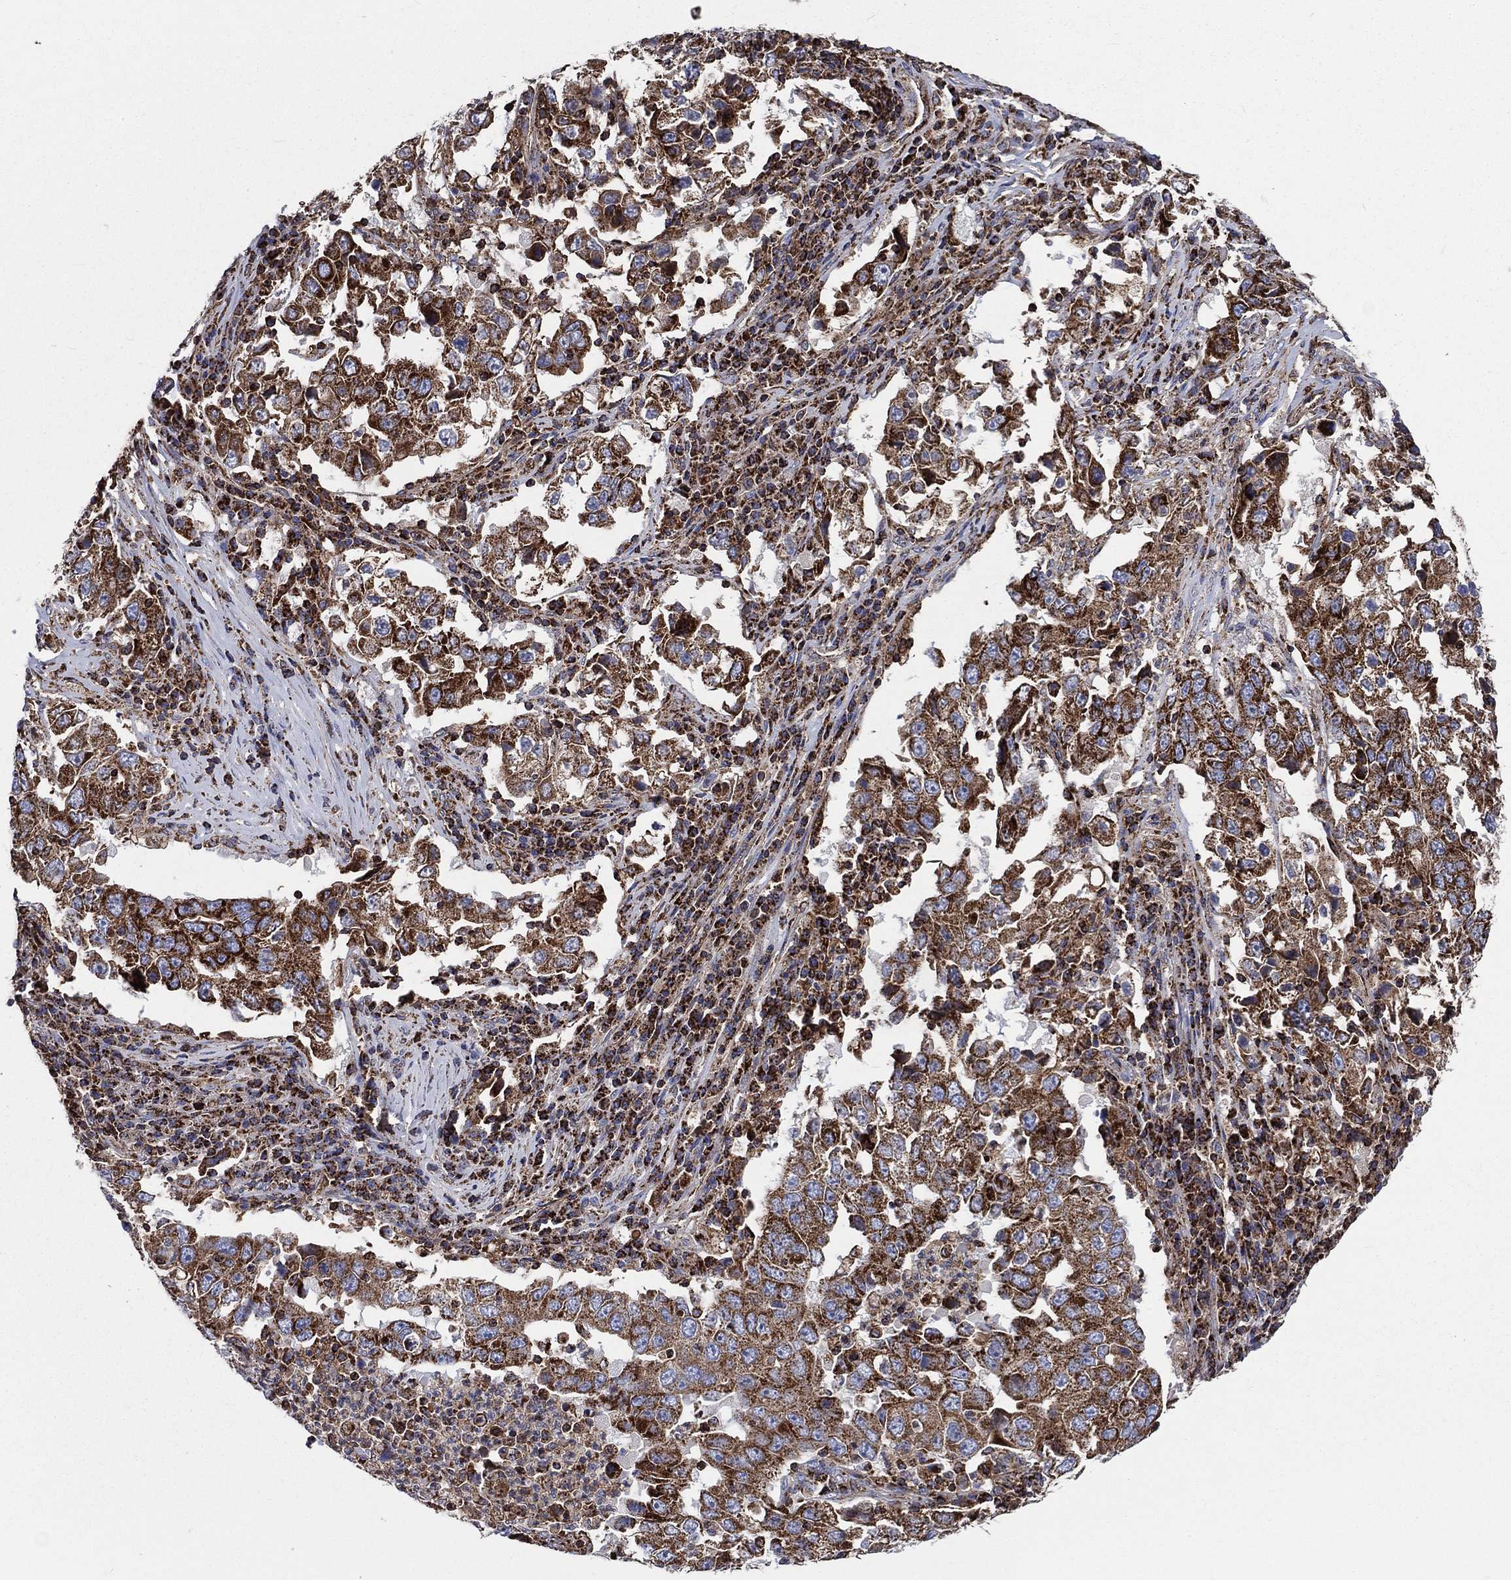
{"staining": {"intensity": "strong", "quantity": ">75%", "location": "cytoplasmic/membranous"}, "tissue": "lung cancer", "cell_type": "Tumor cells", "image_type": "cancer", "snomed": [{"axis": "morphology", "description": "Adenocarcinoma, NOS"}, {"axis": "topography", "description": "Lung"}], "caption": "Approximately >75% of tumor cells in lung cancer demonstrate strong cytoplasmic/membranous protein staining as visualized by brown immunohistochemical staining.", "gene": "ANKRD37", "patient": {"sex": "male", "age": 73}}